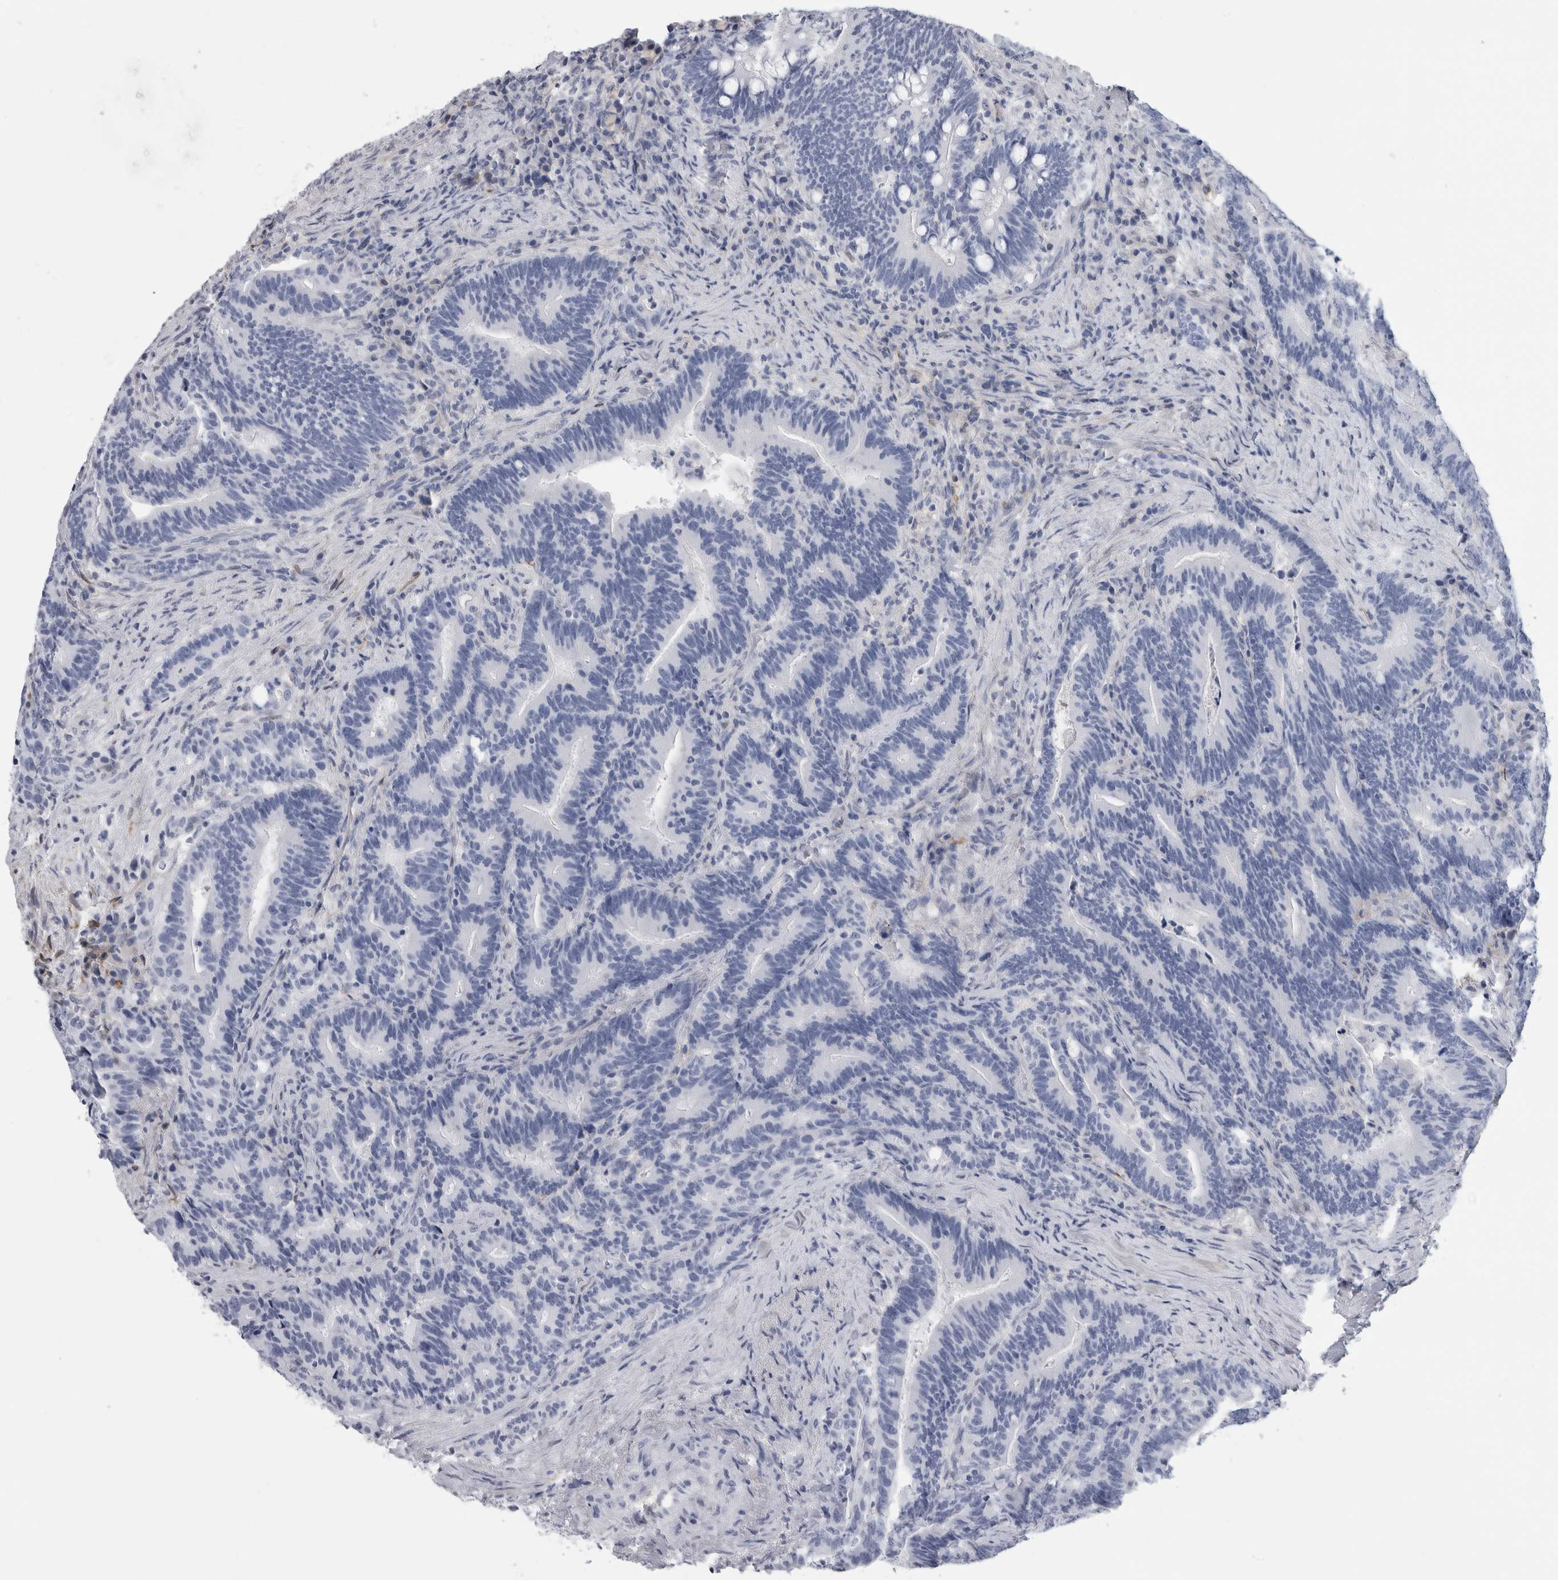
{"staining": {"intensity": "negative", "quantity": "none", "location": "none"}, "tissue": "colorectal cancer", "cell_type": "Tumor cells", "image_type": "cancer", "snomed": [{"axis": "morphology", "description": "Adenocarcinoma, NOS"}, {"axis": "topography", "description": "Colon"}], "caption": "Colorectal adenocarcinoma was stained to show a protein in brown. There is no significant positivity in tumor cells.", "gene": "DNAJC24", "patient": {"sex": "female", "age": 66}}